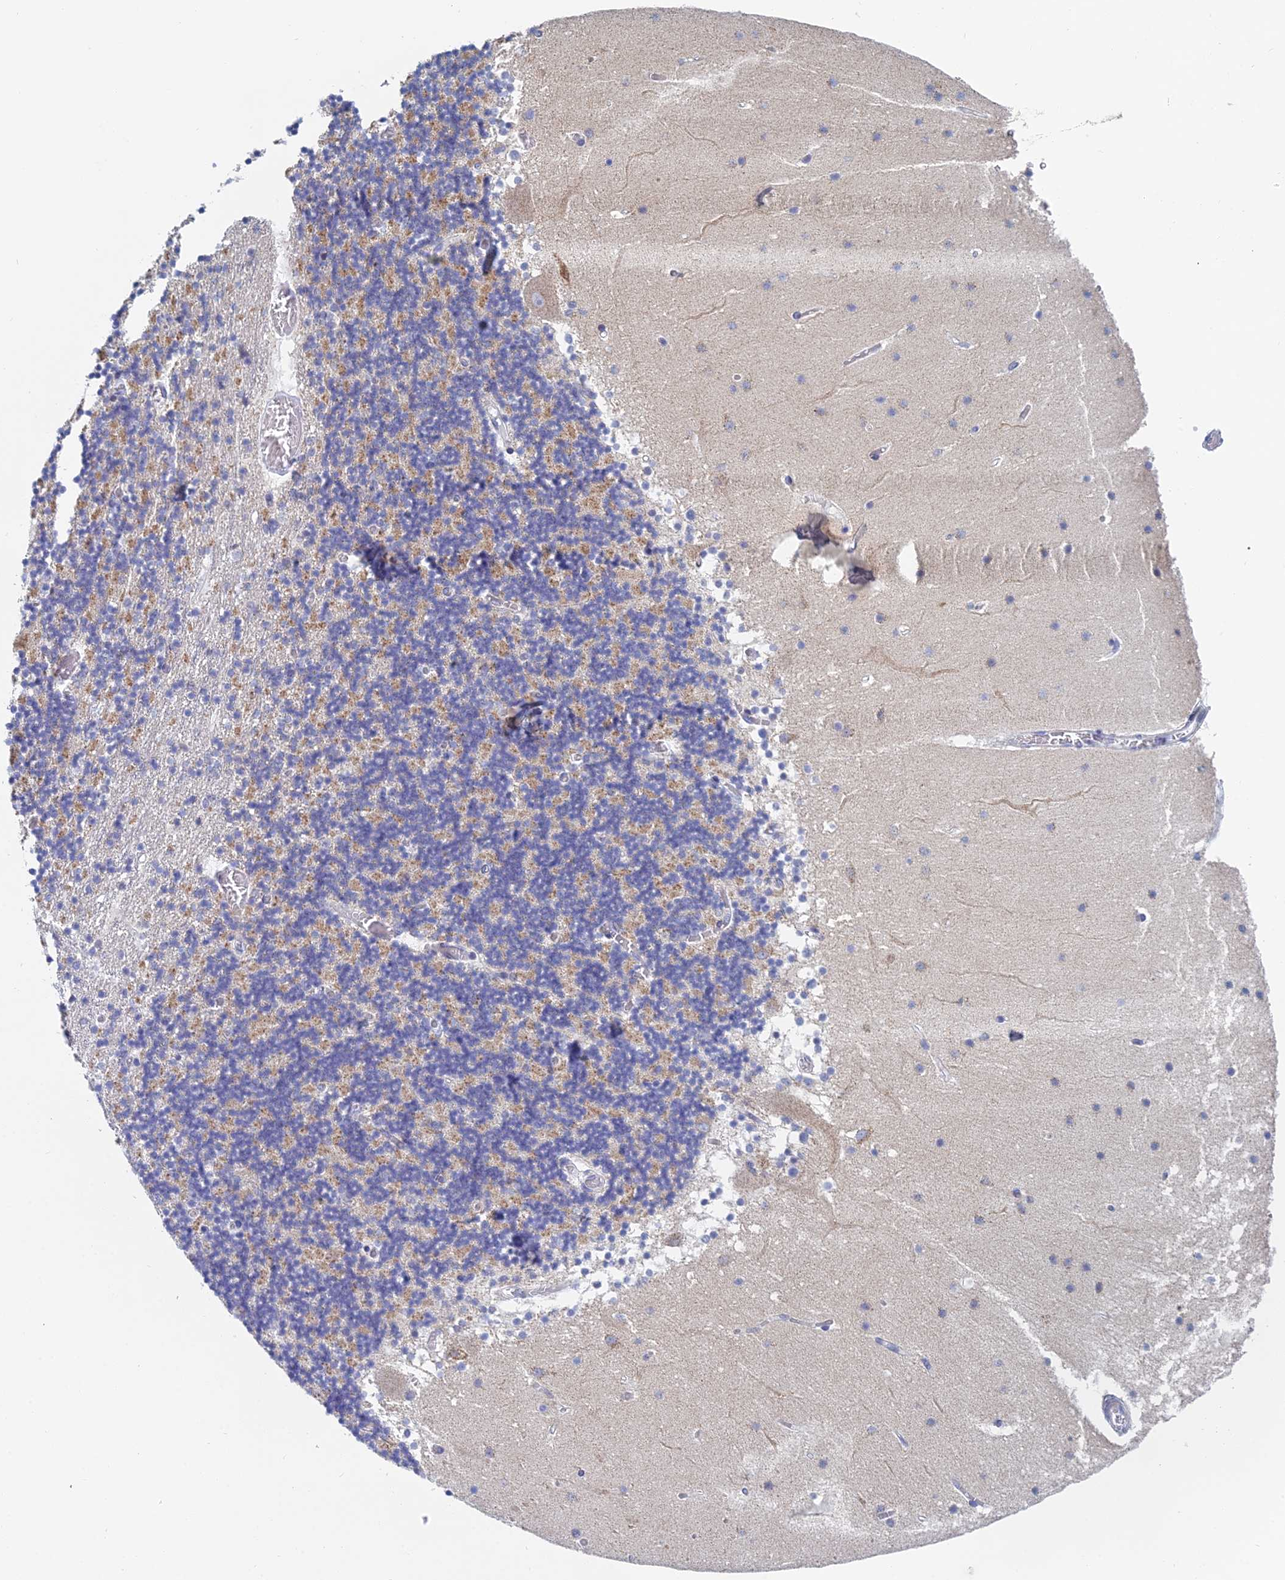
{"staining": {"intensity": "moderate", "quantity": "25%-75%", "location": "cytoplasmic/membranous"}, "tissue": "cerebellum", "cell_type": "Cells in granular layer", "image_type": "normal", "snomed": [{"axis": "morphology", "description": "Normal tissue, NOS"}, {"axis": "topography", "description": "Cerebellum"}], "caption": "Normal cerebellum reveals moderate cytoplasmic/membranous positivity in approximately 25%-75% of cells in granular layer Nuclei are stained in blue..", "gene": "ACSM1", "patient": {"sex": "female", "age": 28}}